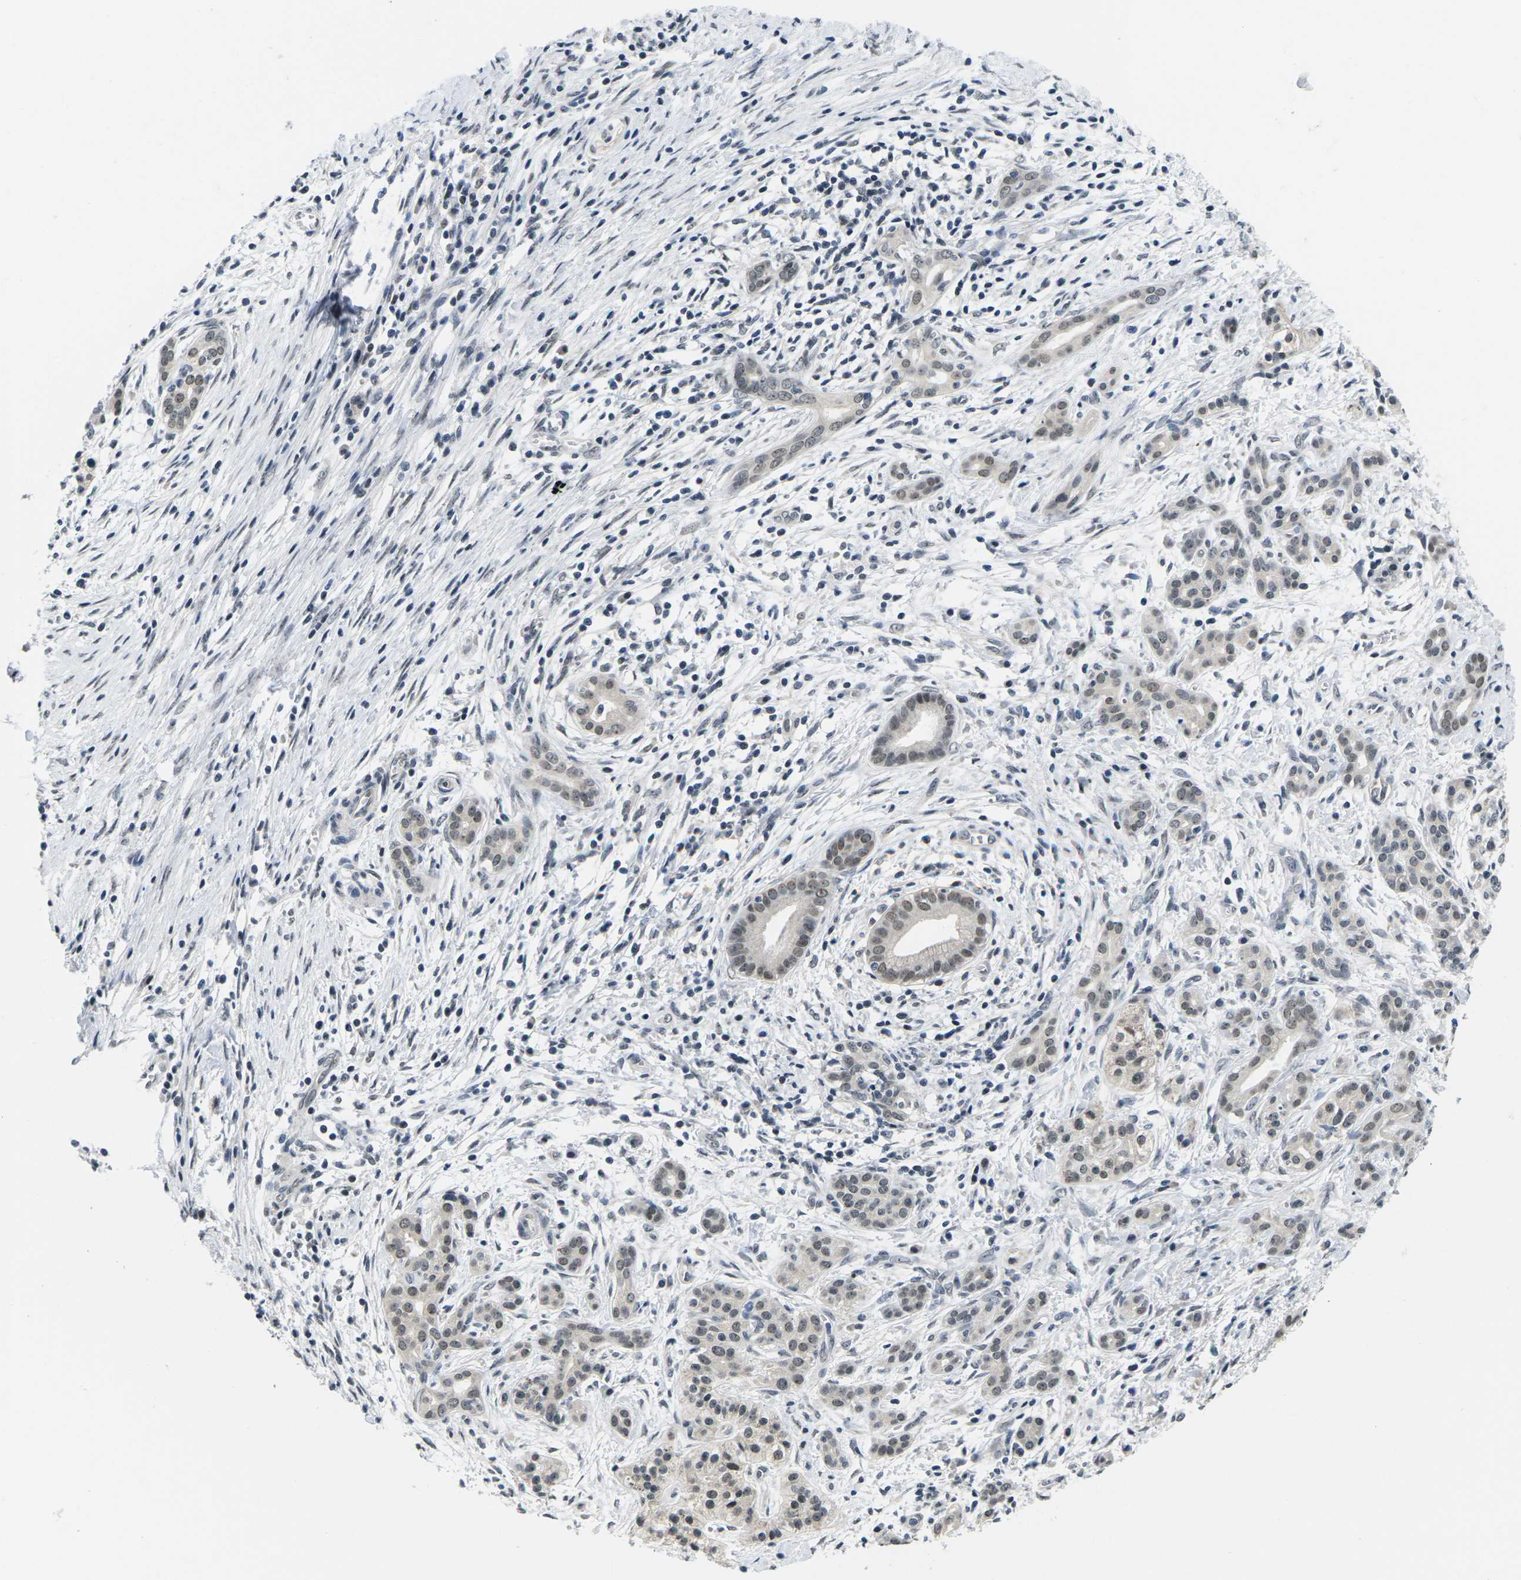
{"staining": {"intensity": "weak", "quantity": "25%-75%", "location": "nuclear"}, "tissue": "pancreatic cancer", "cell_type": "Tumor cells", "image_type": "cancer", "snomed": [{"axis": "morphology", "description": "Adenocarcinoma, NOS"}, {"axis": "topography", "description": "Pancreas"}], "caption": "The photomicrograph shows immunohistochemical staining of pancreatic cancer. There is weak nuclear positivity is seen in about 25%-75% of tumor cells.", "gene": "NSRP1", "patient": {"sex": "female", "age": 70}}